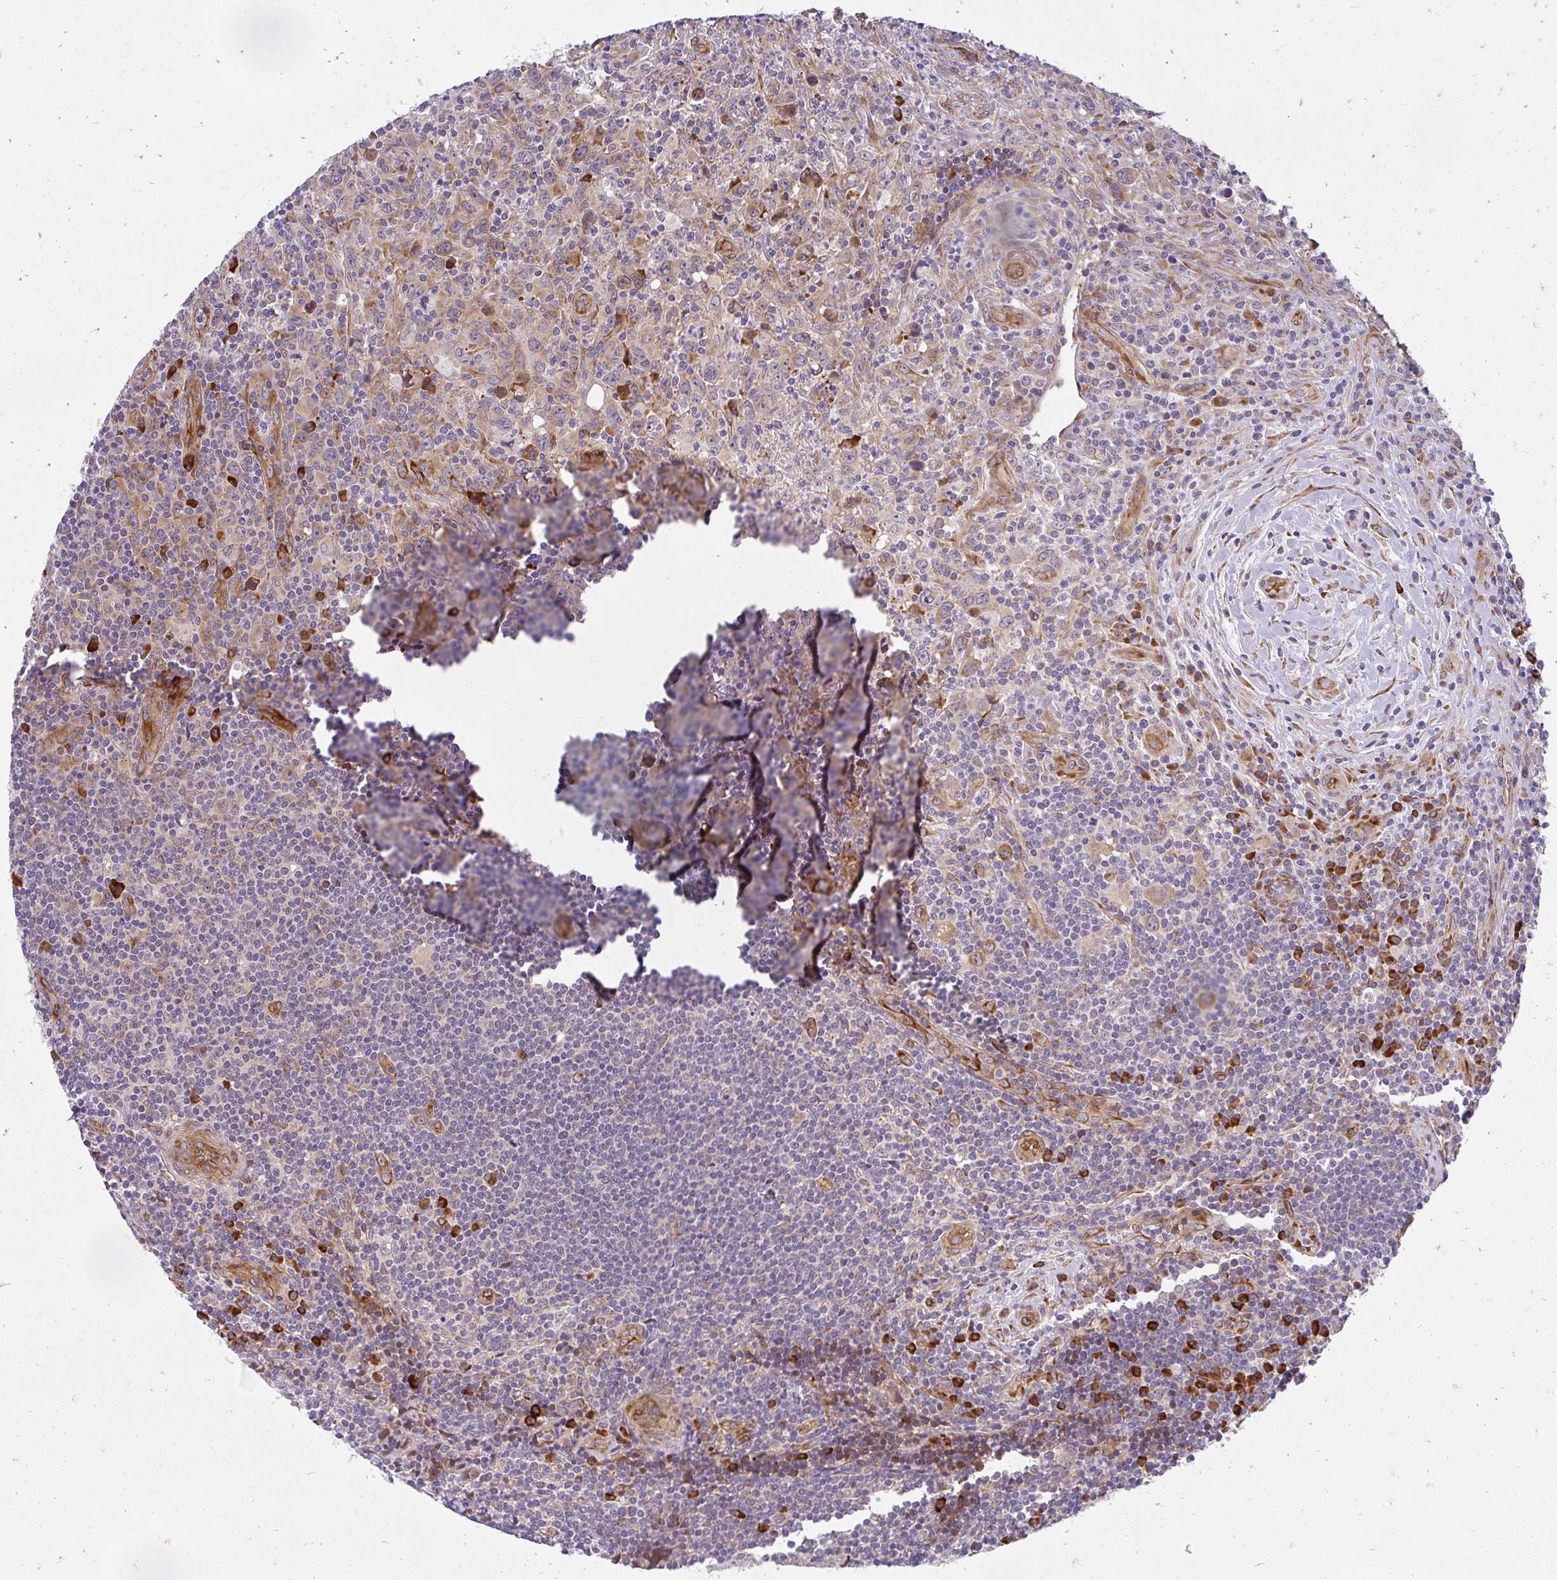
{"staining": {"intensity": "weak", "quantity": "25%-75%", "location": "cytoplasmic/membranous"}, "tissue": "lymphoma", "cell_type": "Tumor cells", "image_type": "cancer", "snomed": [{"axis": "morphology", "description": "Hodgkin's disease, NOS"}, {"axis": "topography", "description": "Lymph node"}], "caption": "About 25%-75% of tumor cells in human Hodgkin's disease reveal weak cytoplasmic/membranous protein positivity as visualized by brown immunohistochemical staining.", "gene": "RSKR", "patient": {"sex": "female", "age": 18}}